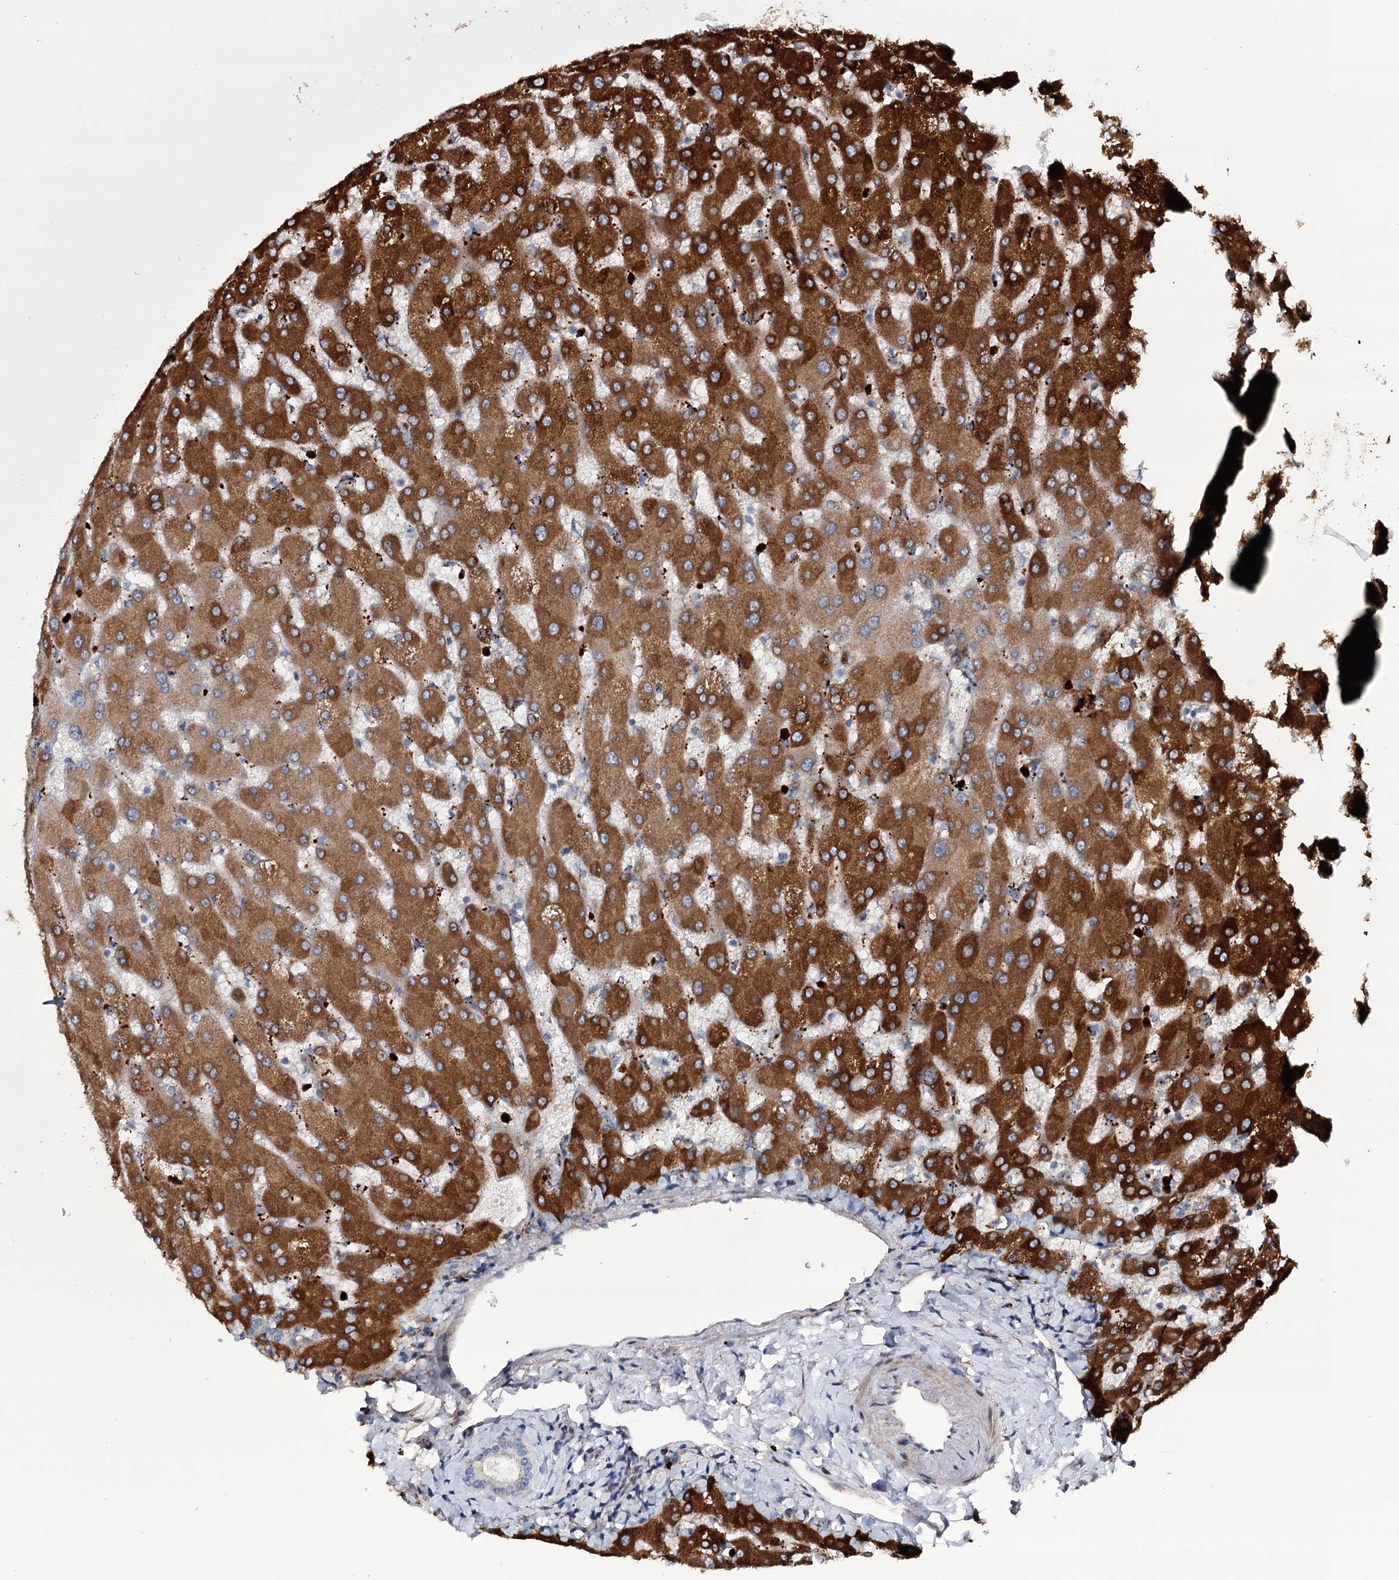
{"staining": {"intensity": "negative", "quantity": "none", "location": "none"}, "tissue": "liver", "cell_type": "Cholangiocytes", "image_type": "normal", "snomed": [{"axis": "morphology", "description": "Normal tissue, NOS"}, {"axis": "topography", "description": "Liver"}], "caption": "High power microscopy image of an immunohistochemistry histopathology image of normal liver, revealing no significant staining in cholangiocytes. (Stains: DAB (3,3'-diaminobenzidine) IHC with hematoxylin counter stain, Microscopy: brightfield microscopy at high magnification).", "gene": "MINDY3", "patient": {"sex": "female", "age": 63}}